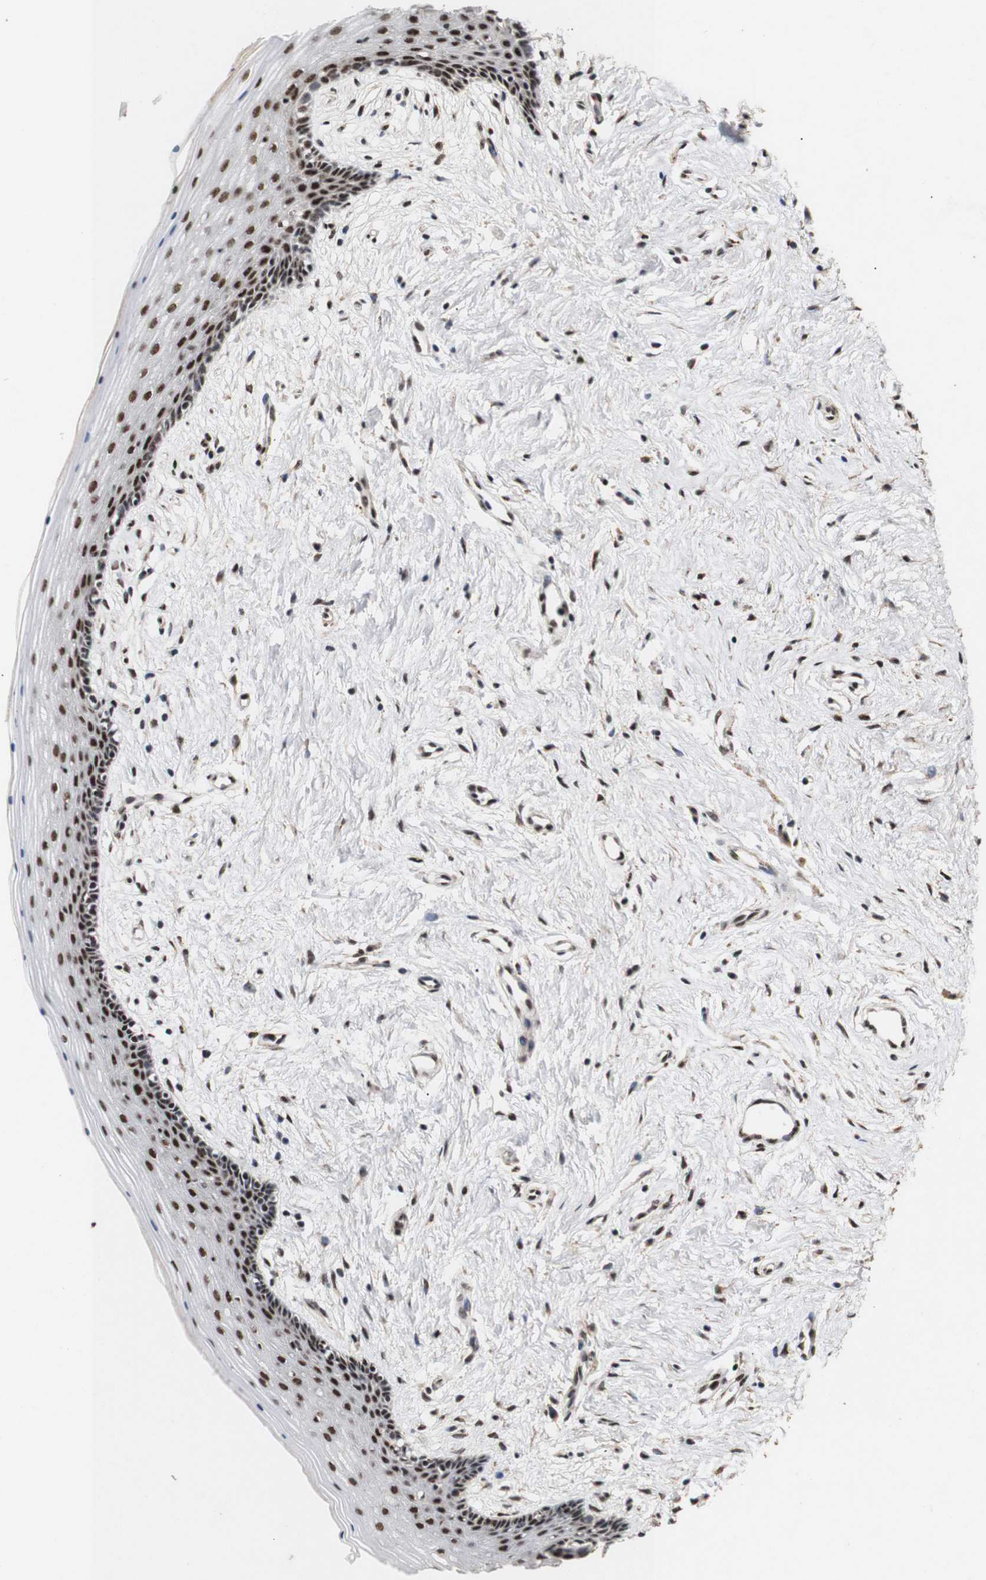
{"staining": {"intensity": "moderate", "quantity": ">75%", "location": "nuclear"}, "tissue": "vagina", "cell_type": "Squamous epithelial cells", "image_type": "normal", "snomed": [{"axis": "morphology", "description": "Normal tissue, NOS"}, {"axis": "topography", "description": "Vagina"}], "caption": "Squamous epithelial cells display moderate nuclear expression in about >75% of cells in benign vagina.", "gene": "PYM1", "patient": {"sex": "female", "age": 44}}